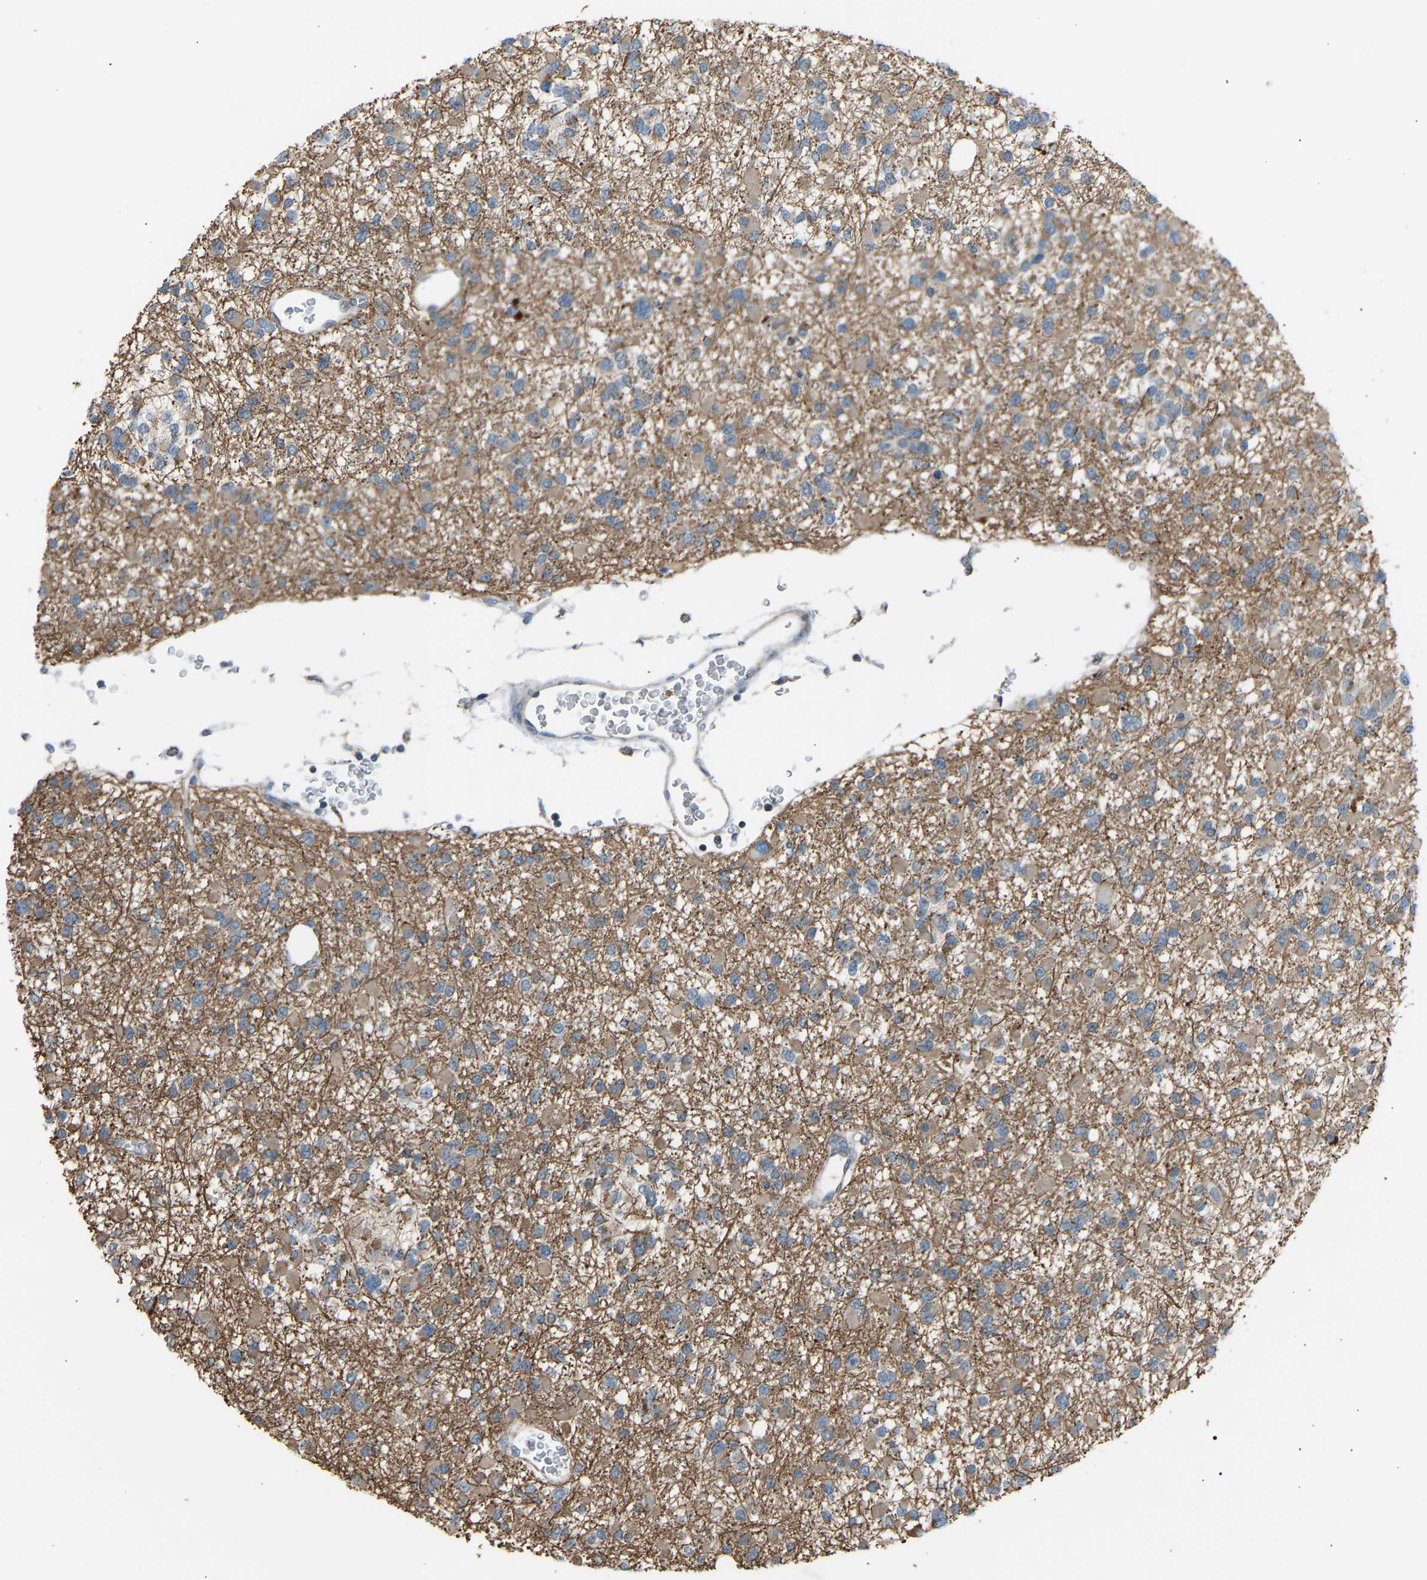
{"staining": {"intensity": "weak", "quantity": ">75%", "location": "cytoplasmic/membranous"}, "tissue": "glioma", "cell_type": "Tumor cells", "image_type": "cancer", "snomed": [{"axis": "morphology", "description": "Glioma, malignant, Low grade"}, {"axis": "topography", "description": "Brain"}], "caption": "There is low levels of weak cytoplasmic/membranous positivity in tumor cells of malignant glioma (low-grade), as demonstrated by immunohistochemical staining (brown color).", "gene": "VPS41", "patient": {"sex": "female", "age": 22}}